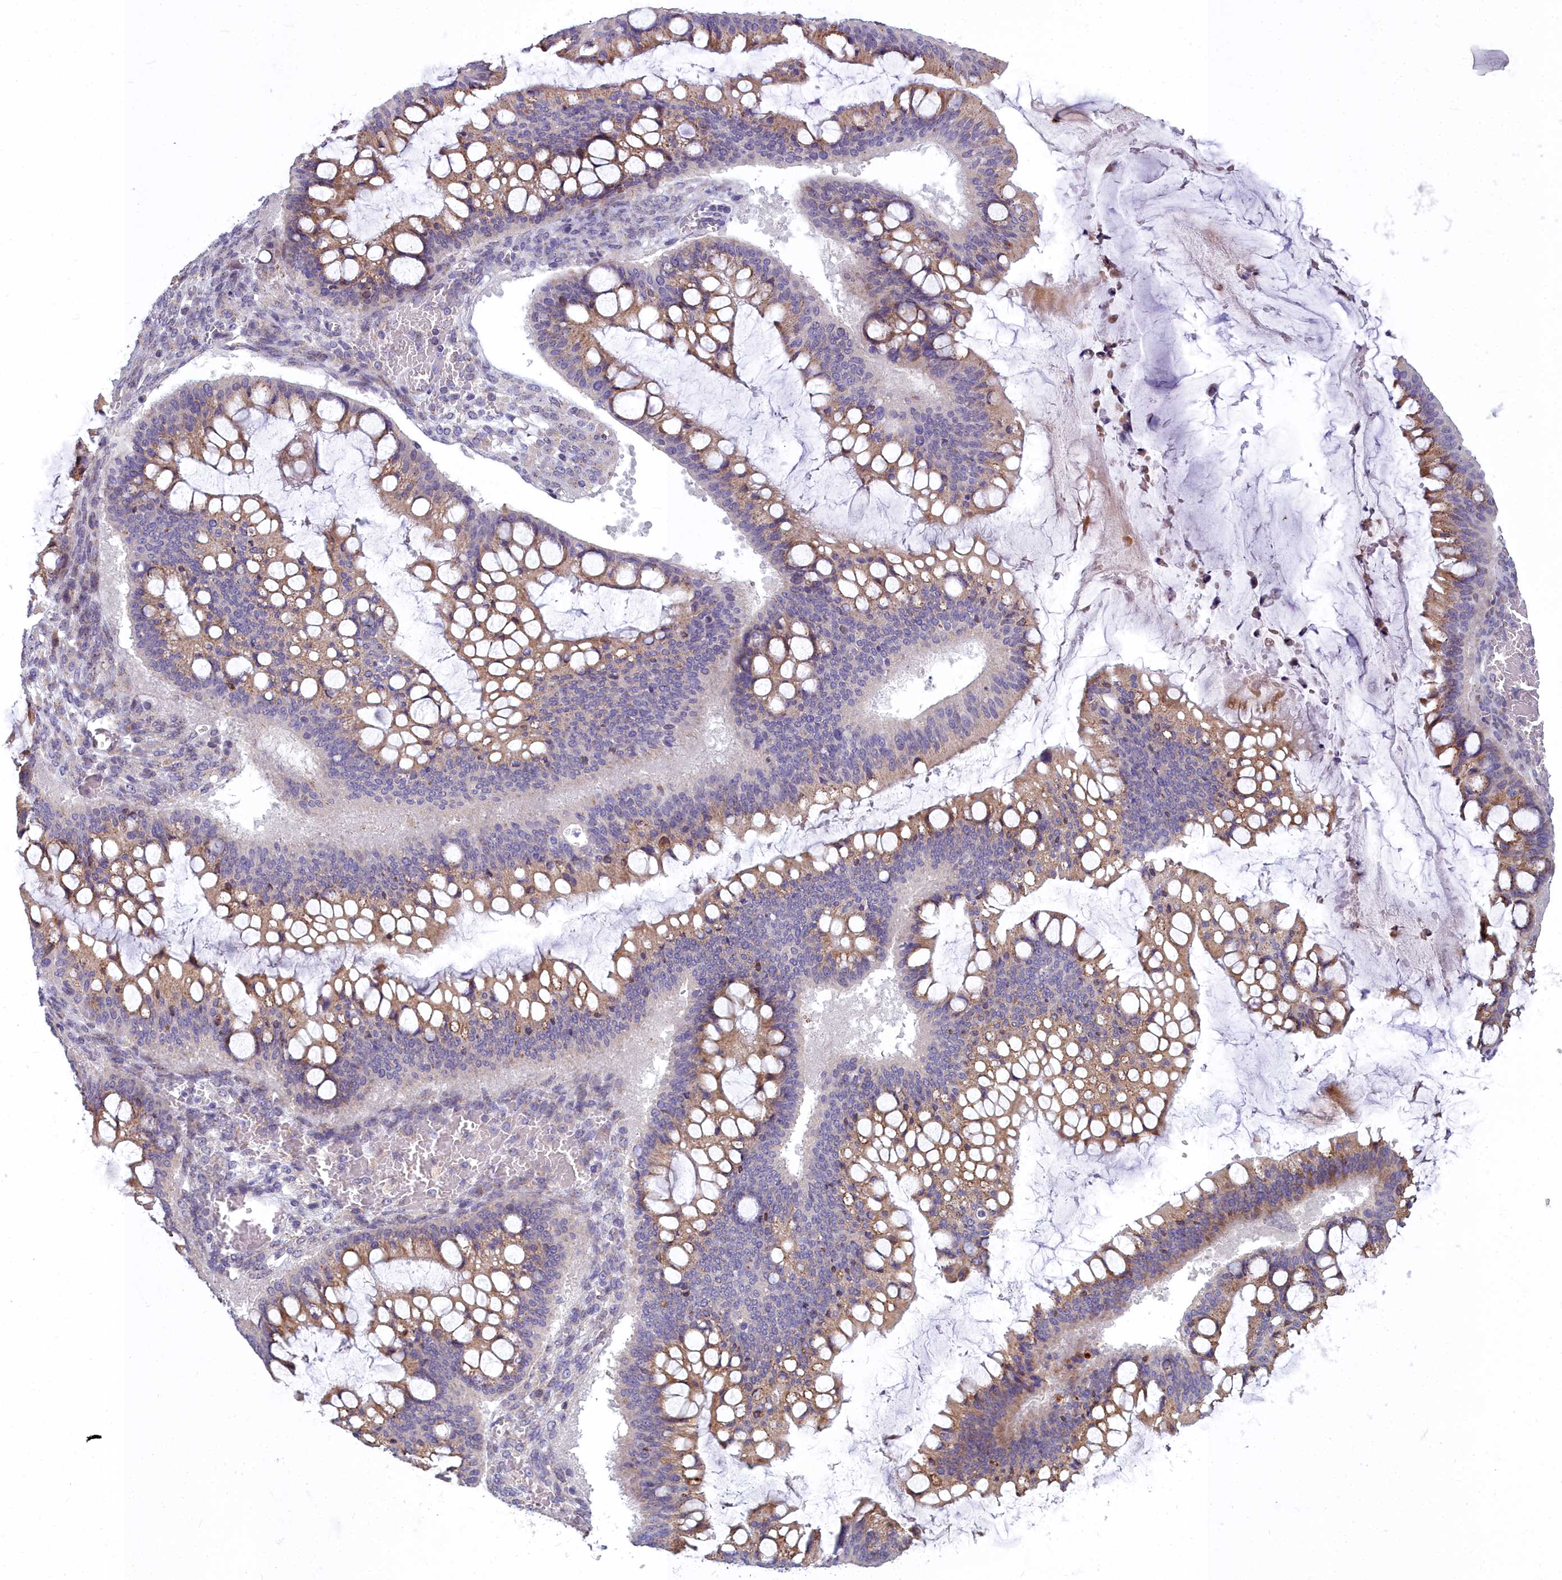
{"staining": {"intensity": "moderate", "quantity": "25%-75%", "location": "cytoplasmic/membranous"}, "tissue": "ovarian cancer", "cell_type": "Tumor cells", "image_type": "cancer", "snomed": [{"axis": "morphology", "description": "Cystadenocarcinoma, mucinous, NOS"}, {"axis": "topography", "description": "Ovary"}], "caption": "Brown immunohistochemical staining in ovarian cancer shows moderate cytoplasmic/membranous positivity in approximately 25%-75% of tumor cells.", "gene": "WDPCP", "patient": {"sex": "female", "age": 73}}